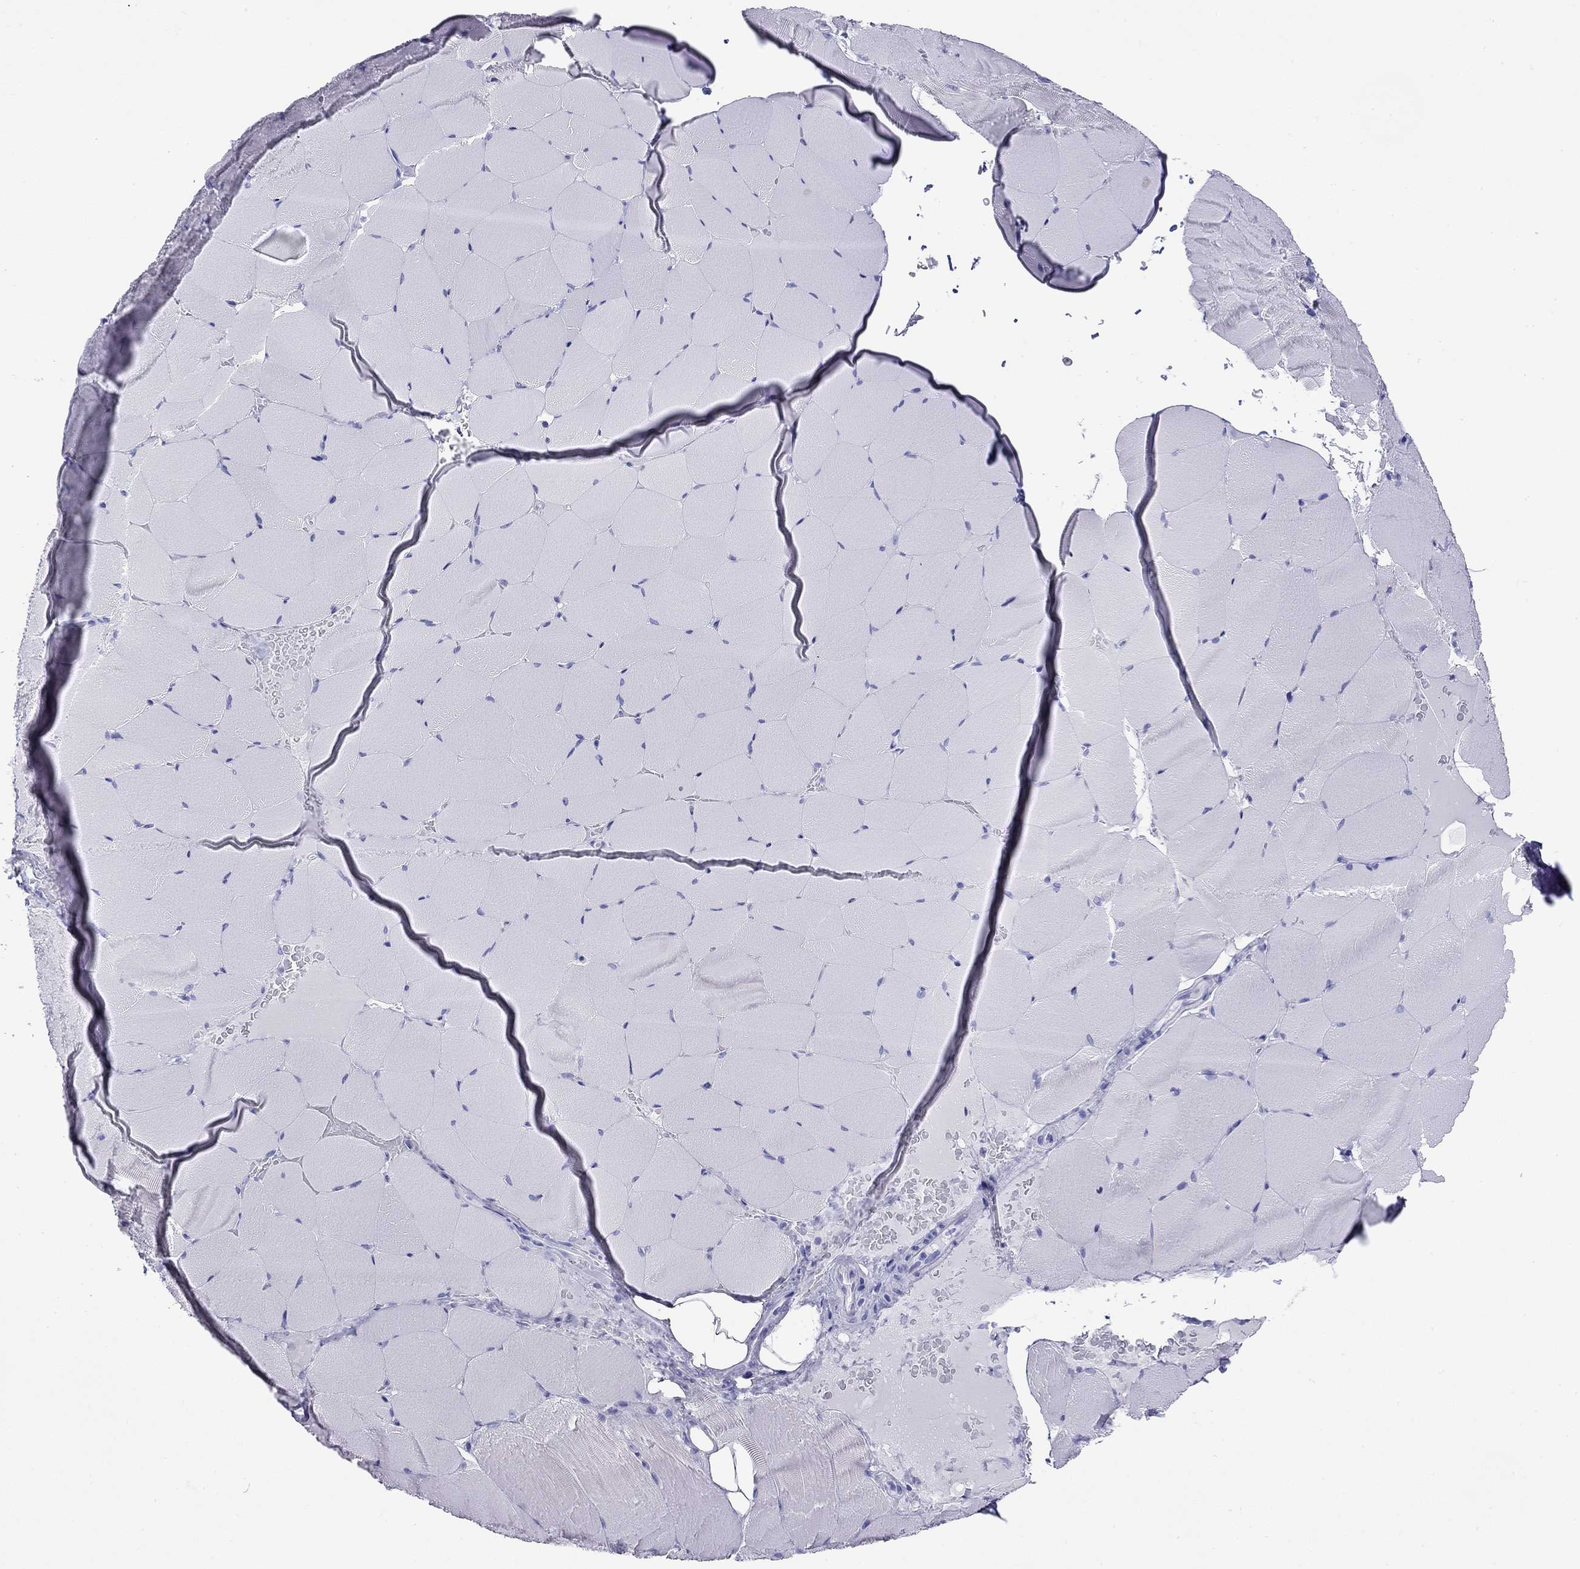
{"staining": {"intensity": "negative", "quantity": "none", "location": "none"}, "tissue": "skeletal muscle", "cell_type": "Myocytes", "image_type": "normal", "snomed": [{"axis": "morphology", "description": "Normal tissue, NOS"}, {"axis": "topography", "description": "Skeletal muscle"}], "caption": "Image shows no significant protein positivity in myocytes of unremarkable skeletal muscle.", "gene": "HLA", "patient": {"sex": "female", "age": 37}}